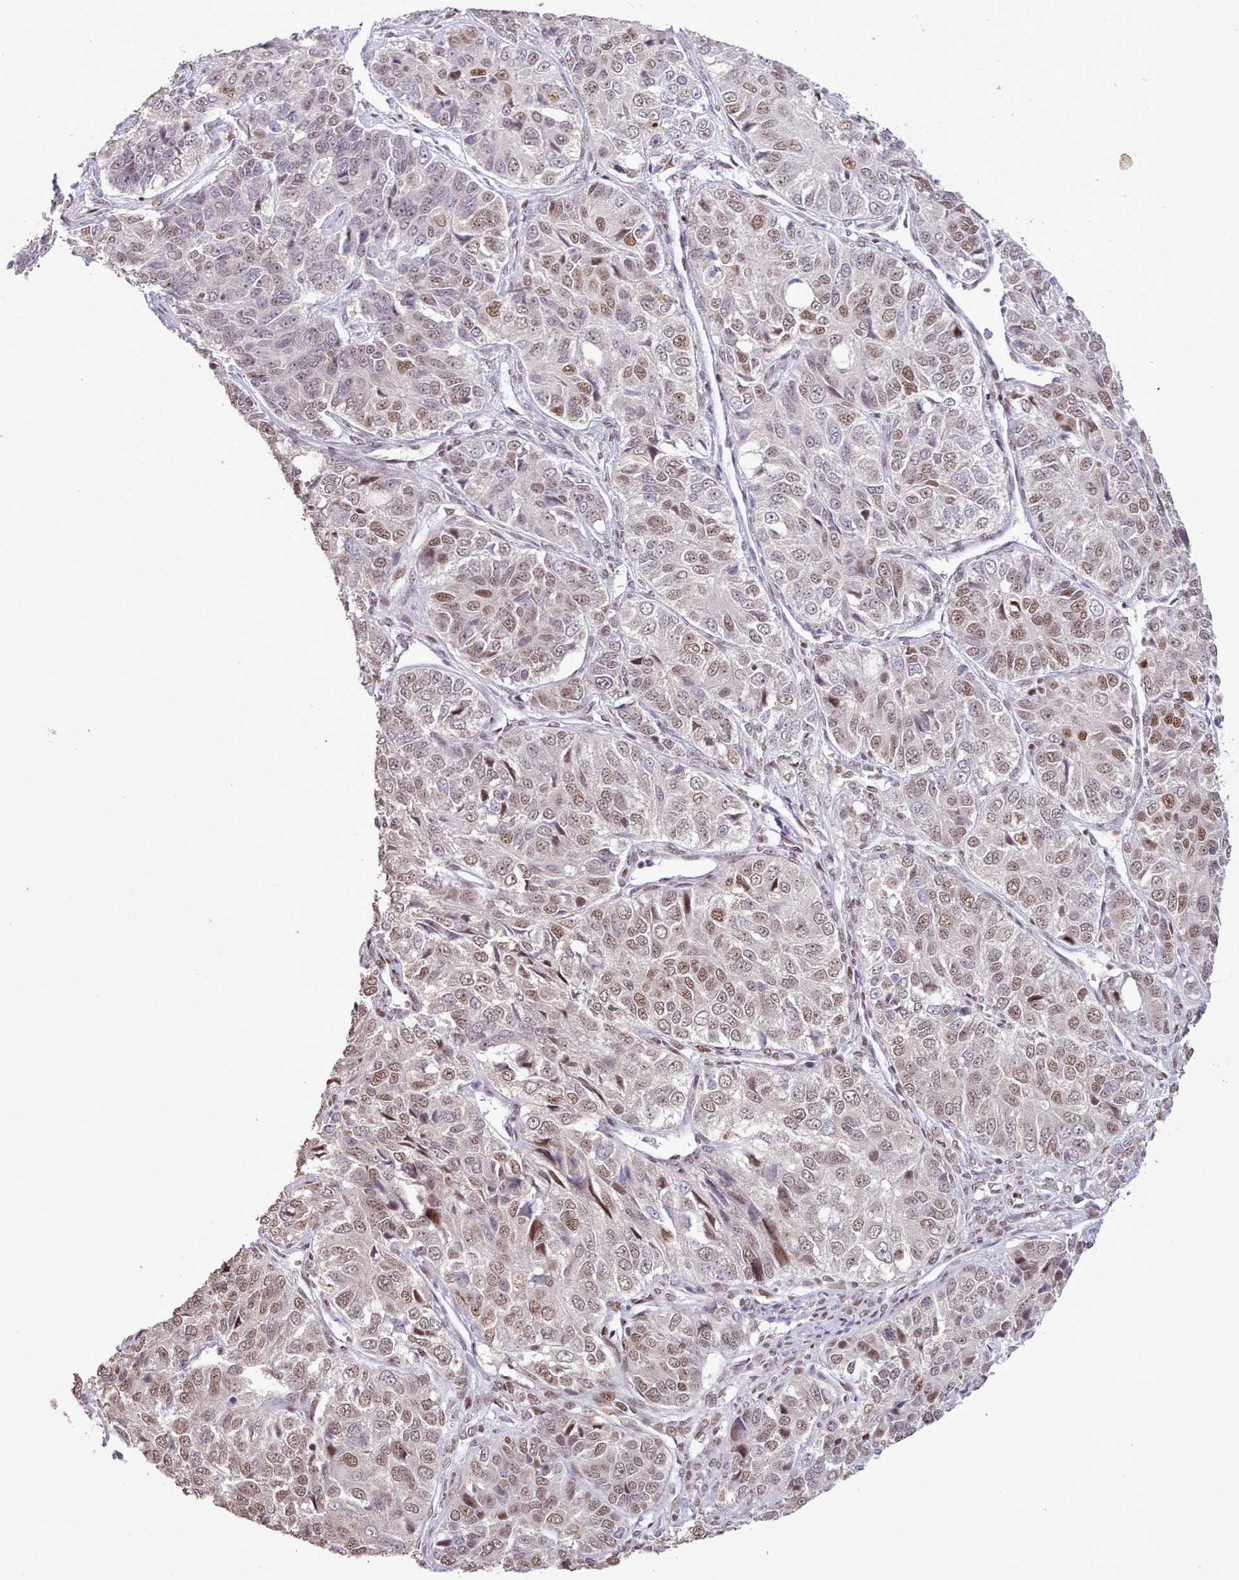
{"staining": {"intensity": "moderate", "quantity": "25%-75%", "location": "nuclear"}, "tissue": "ovarian cancer", "cell_type": "Tumor cells", "image_type": "cancer", "snomed": [{"axis": "morphology", "description": "Carcinoma, endometroid"}, {"axis": "topography", "description": "Ovary"}], "caption": "Immunohistochemistry (IHC) (DAB) staining of human ovarian cancer reveals moderate nuclear protein staining in approximately 25%-75% of tumor cells.", "gene": "TAF15", "patient": {"sex": "female", "age": 51}}